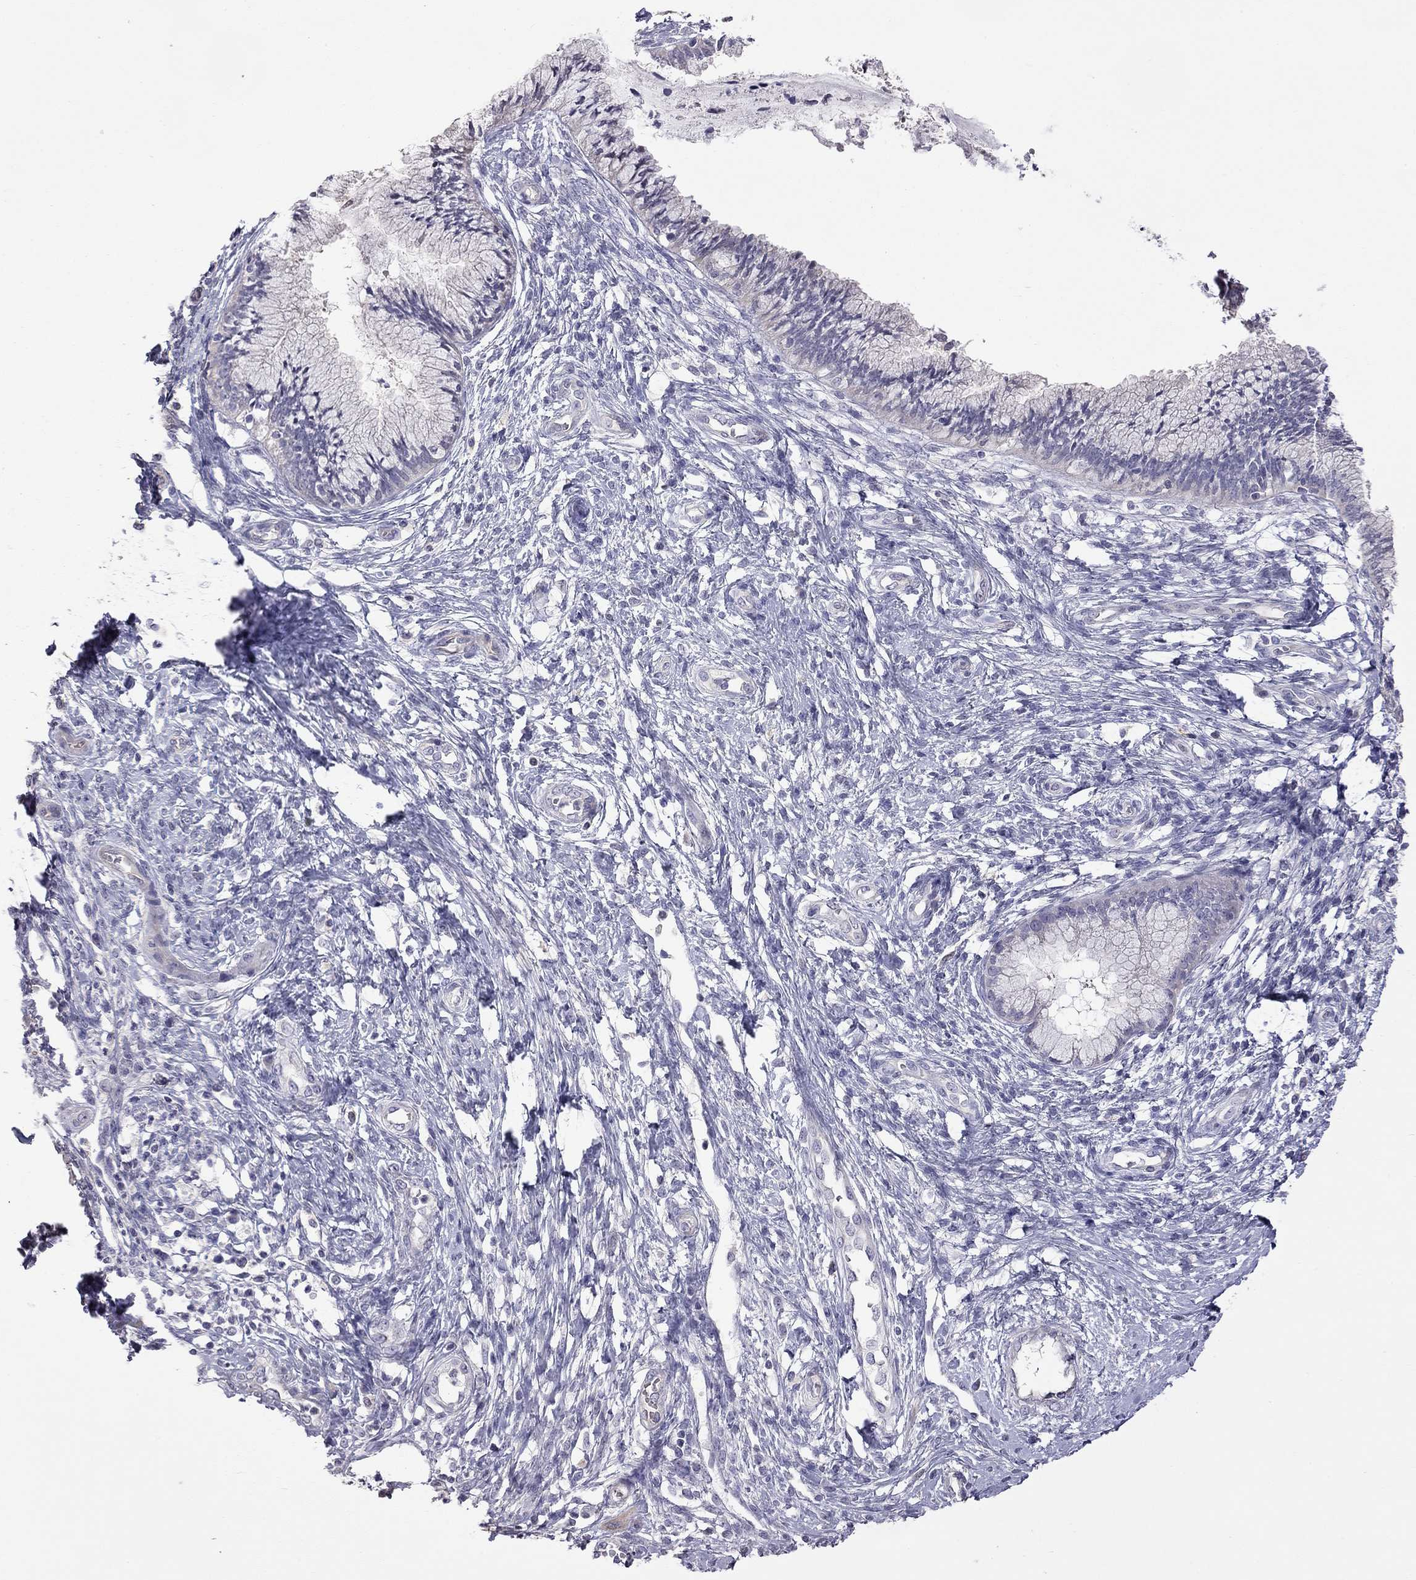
{"staining": {"intensity": "negative", "quantity": "none", "location": "none"}, "tissue": "cervical cancer", "cell_type": "Tumor cells", "image_type": "cancer", "snomed": [{"axis": "morphology", "description": "Normal tissue, NOS"}, {"axis": "morphology", "description": "Squamous cell carcinoma, NOS"}, {"axis": "topography", "description": "Cervix"}], "caption": "Tumor cells are negative for brown protein staining in cervical cancer.", "gene": "FEZ1", "patient": {"sex": "female", "age": 39}}